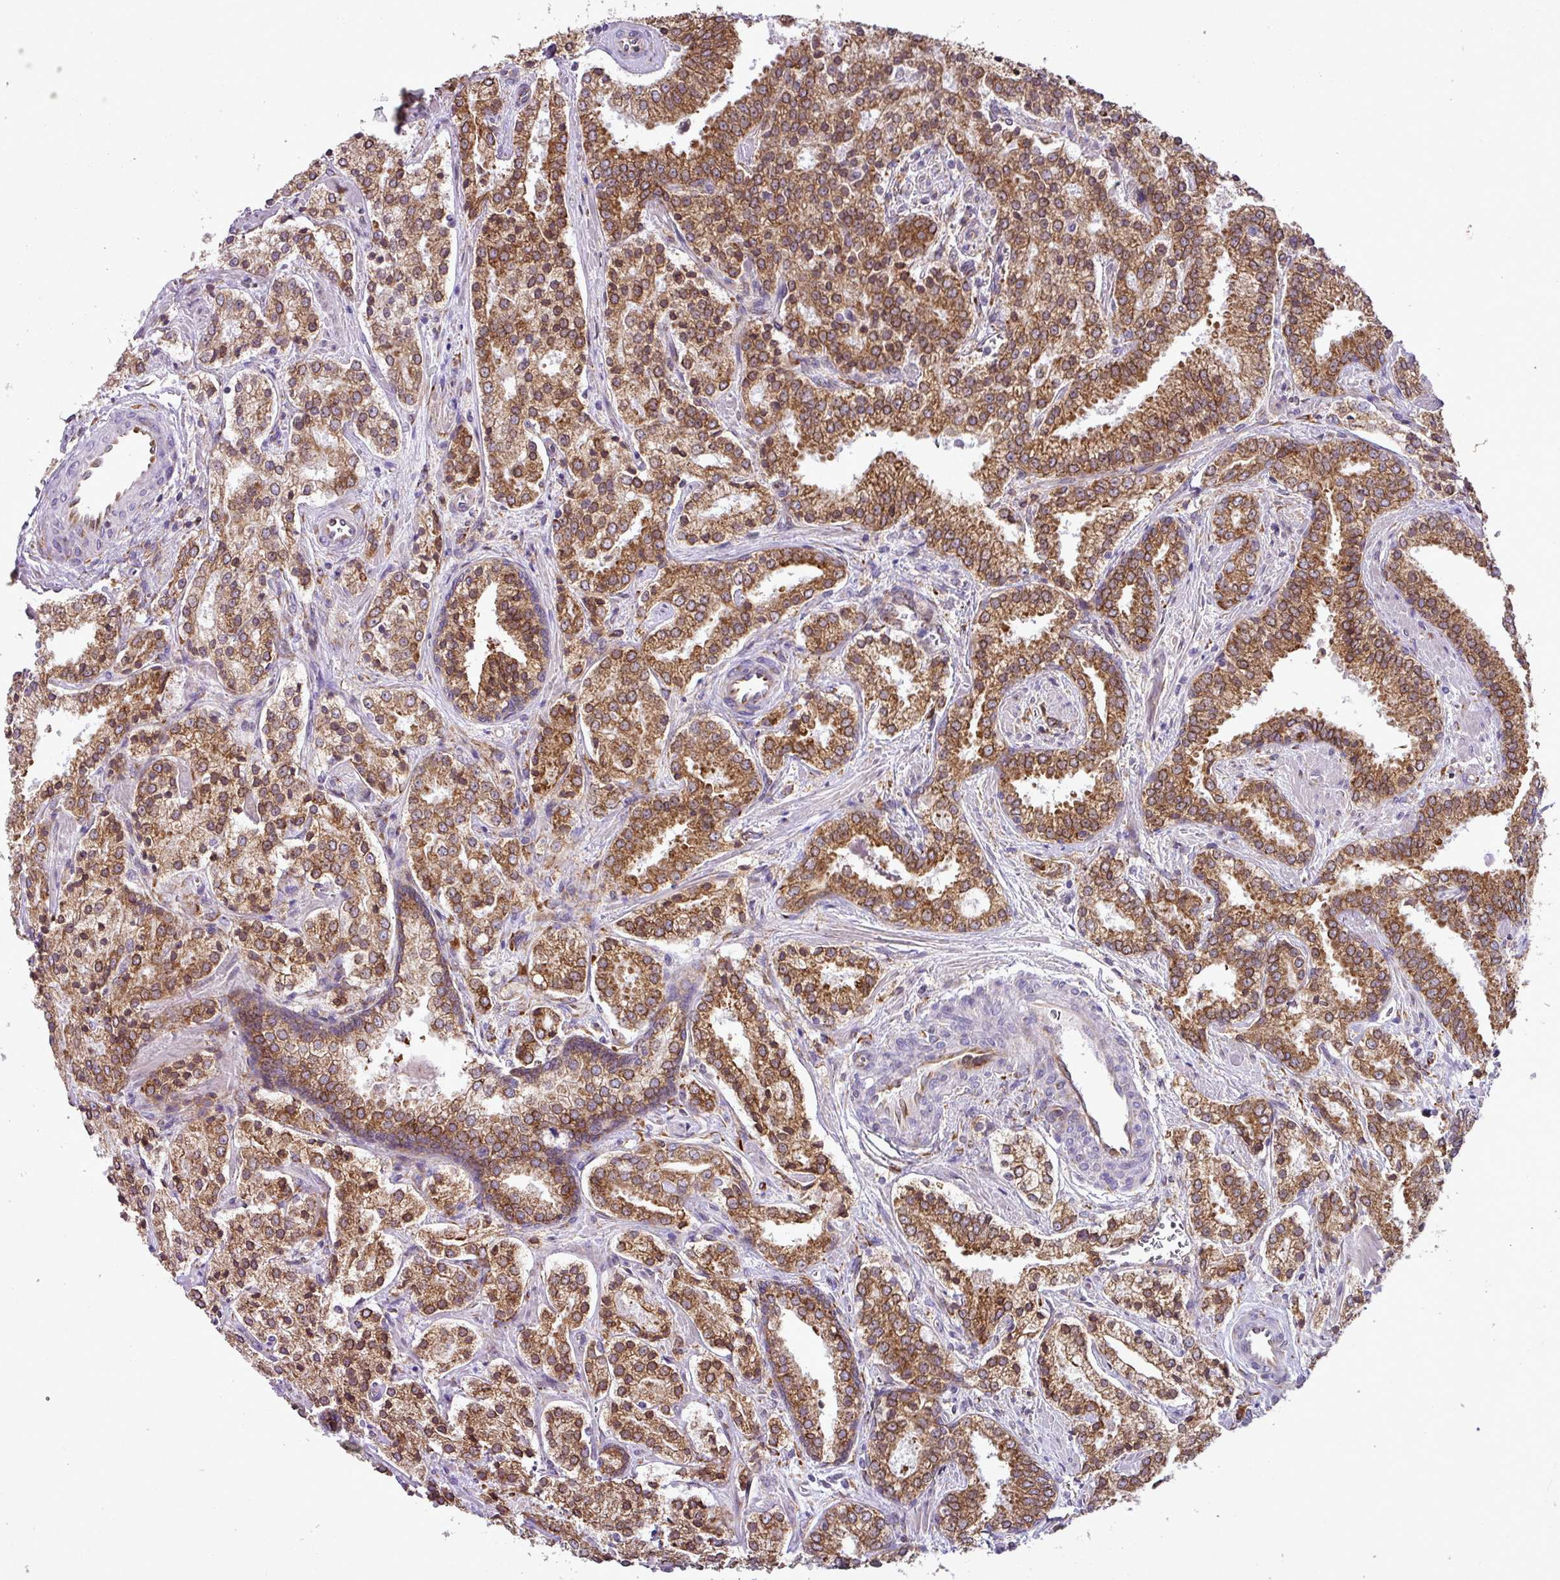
{"staining": {"intensity": "moderate", "quantity": ">75%", "location": "cytoplasmic/membranous"}, "tissue": "prostate cancer", "cell_type": "Tumor cells", "image_type": "cancer", "snomed": [{"axis": "morphology", "description": "Adenocarcinoma, High grade"}, {"axis": "topography", "description": "Prostate"}], "caption": "Adenocarcinoma (high-grade) (prostate) was stained to show a protein in brown. There is medium levels of moderate cytoplasmic/membranous staining in approximately >75% of tumor cells.", "gene": "SLC39A7", "patient": {"sex": "male", "age": 63}}